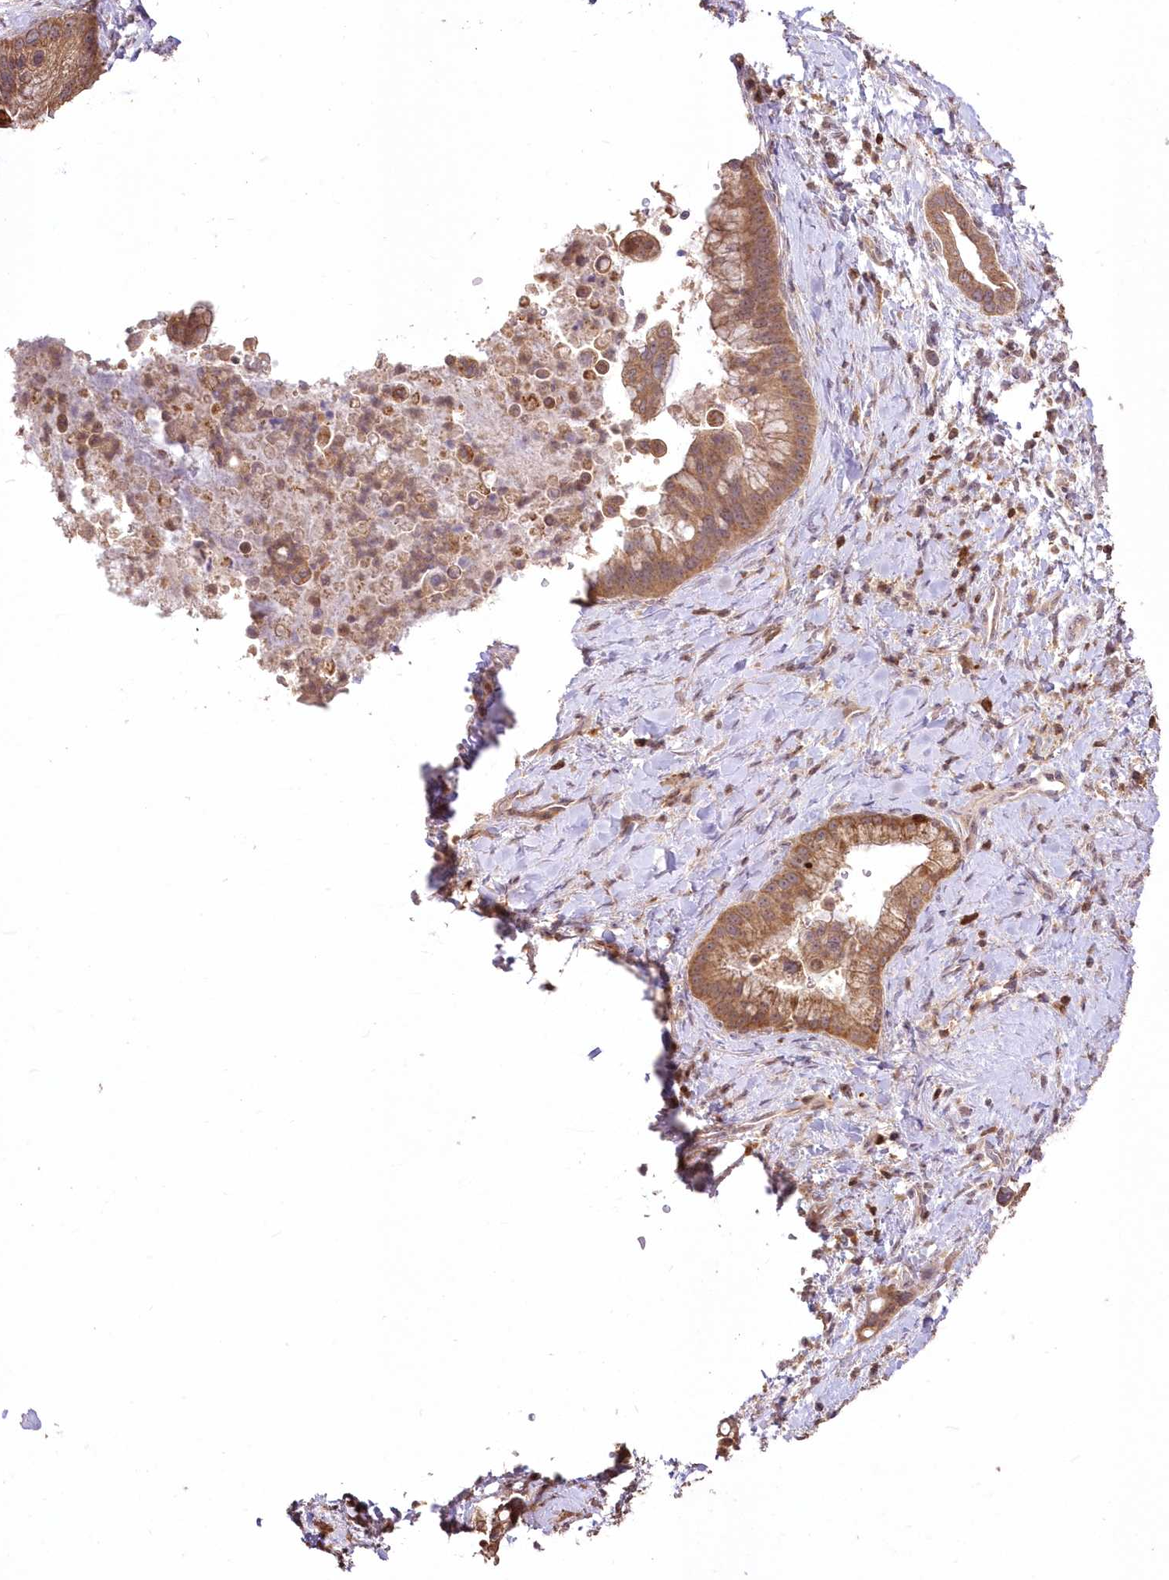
{"staining": {"intensity": "moderate", "quantity": ">75%", "location": "cytoplasmic/membranous"}, "tissue": "liver cancer", "cell_type": "Tumor cells", "image_type": "cancer", "snomed": [{"axis": "morphology", "description": "Cholangiocarcinoma"}, {"axis": "topography", "description": "Liver"}], "caption": "Moderate cytoplasmic/membranous expression for a protein is identified in approximately >75% of tumor cells of liver cancer (cholangiocarcinoma) using IHC.", "gene": "STK17B", "patient": {"sex": "female", "age": 54}}